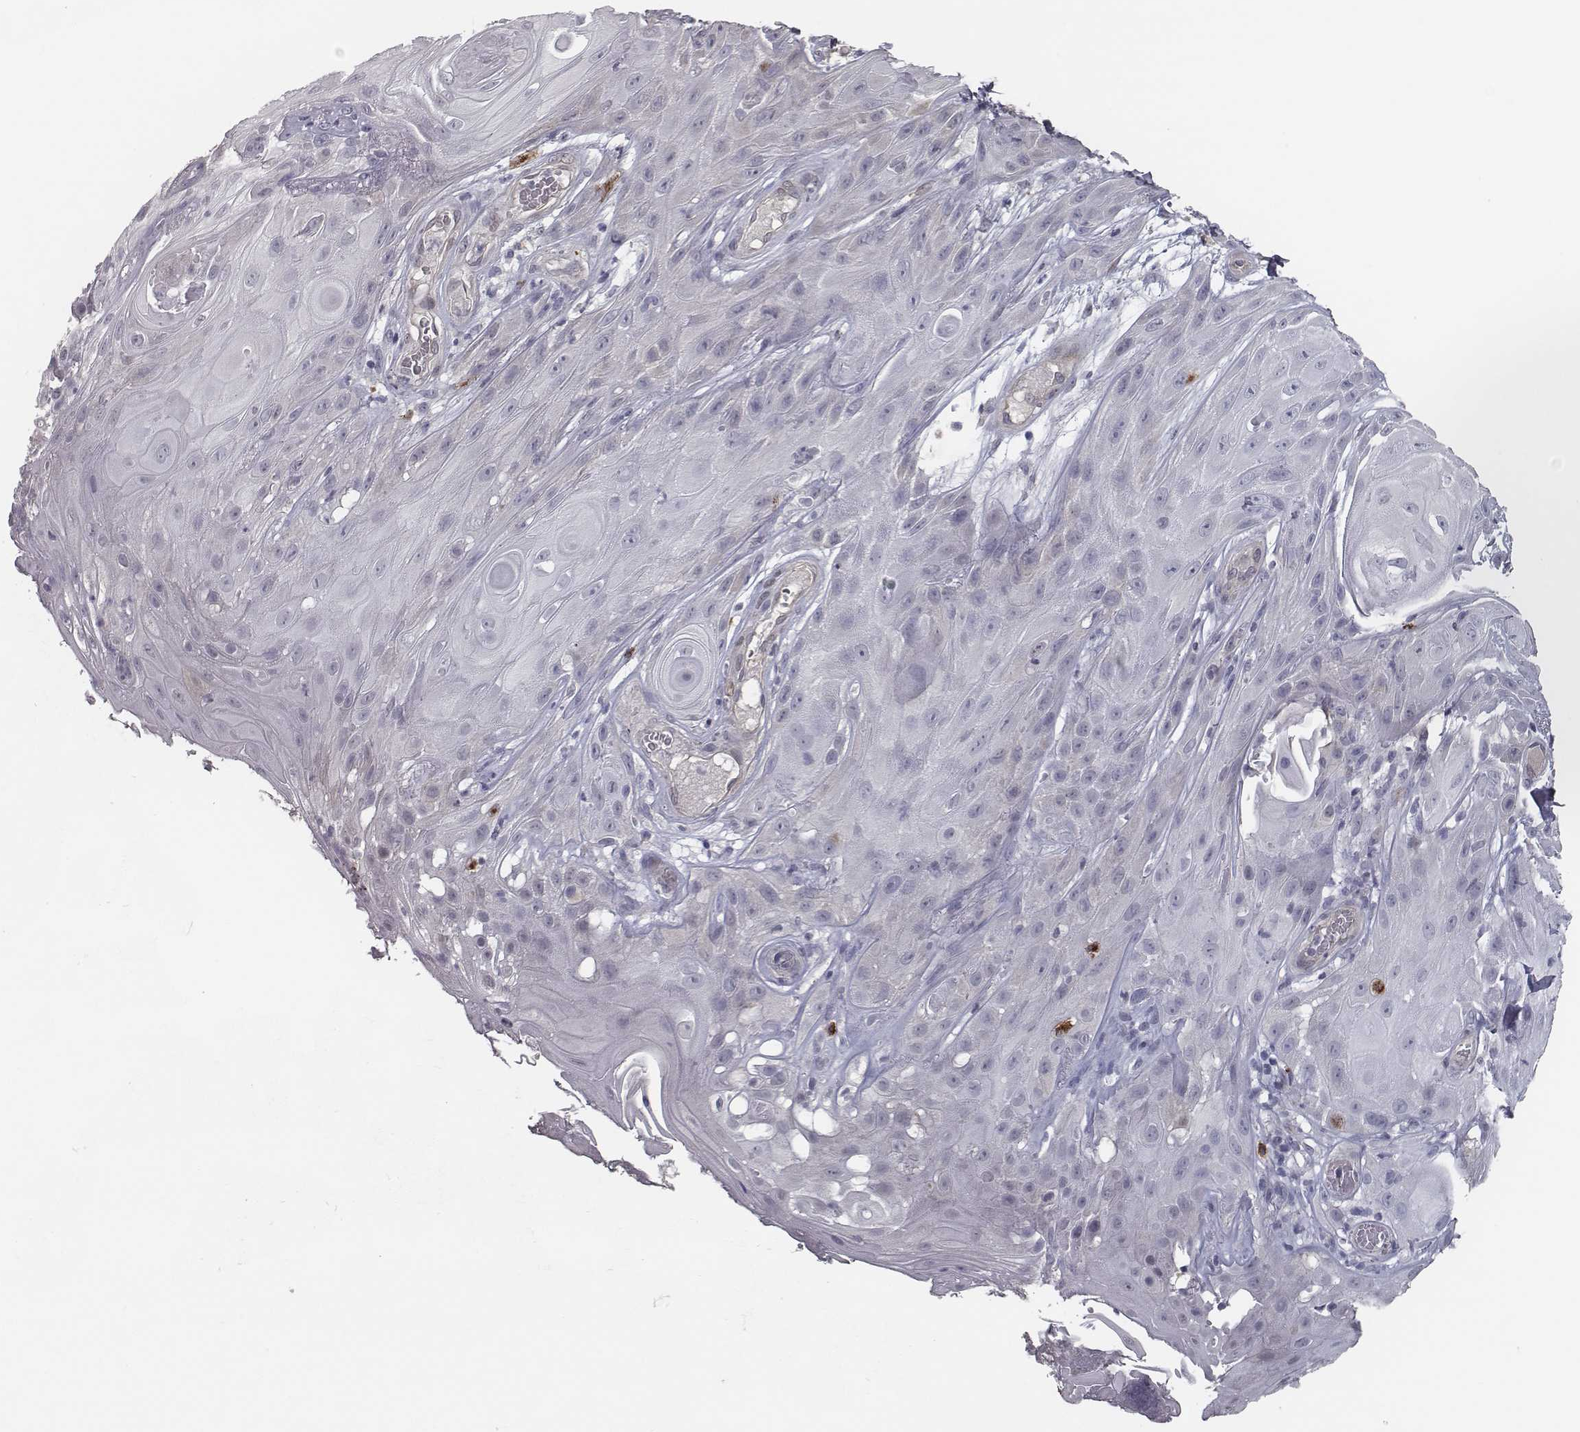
{"staining": {"intensity": "negative", "quantity": "none", "location": "none"}, "tissue": "skin cancer", "cell_type": "Tumor cells", "image_type": "cancer", "snomed": [{"axis": "morphology", "description": "Squamous cell carcinoma, NOS"}, {"axis": "topography", "description": "Skin"}], "caption": "Skin cancer (squamous cell carcinoma) stained for a protein using immunohistochemistry exhibits no expression tumor cells.", "gene": "ISYNA1", "patient": {"sex": "male", "age": 62}}